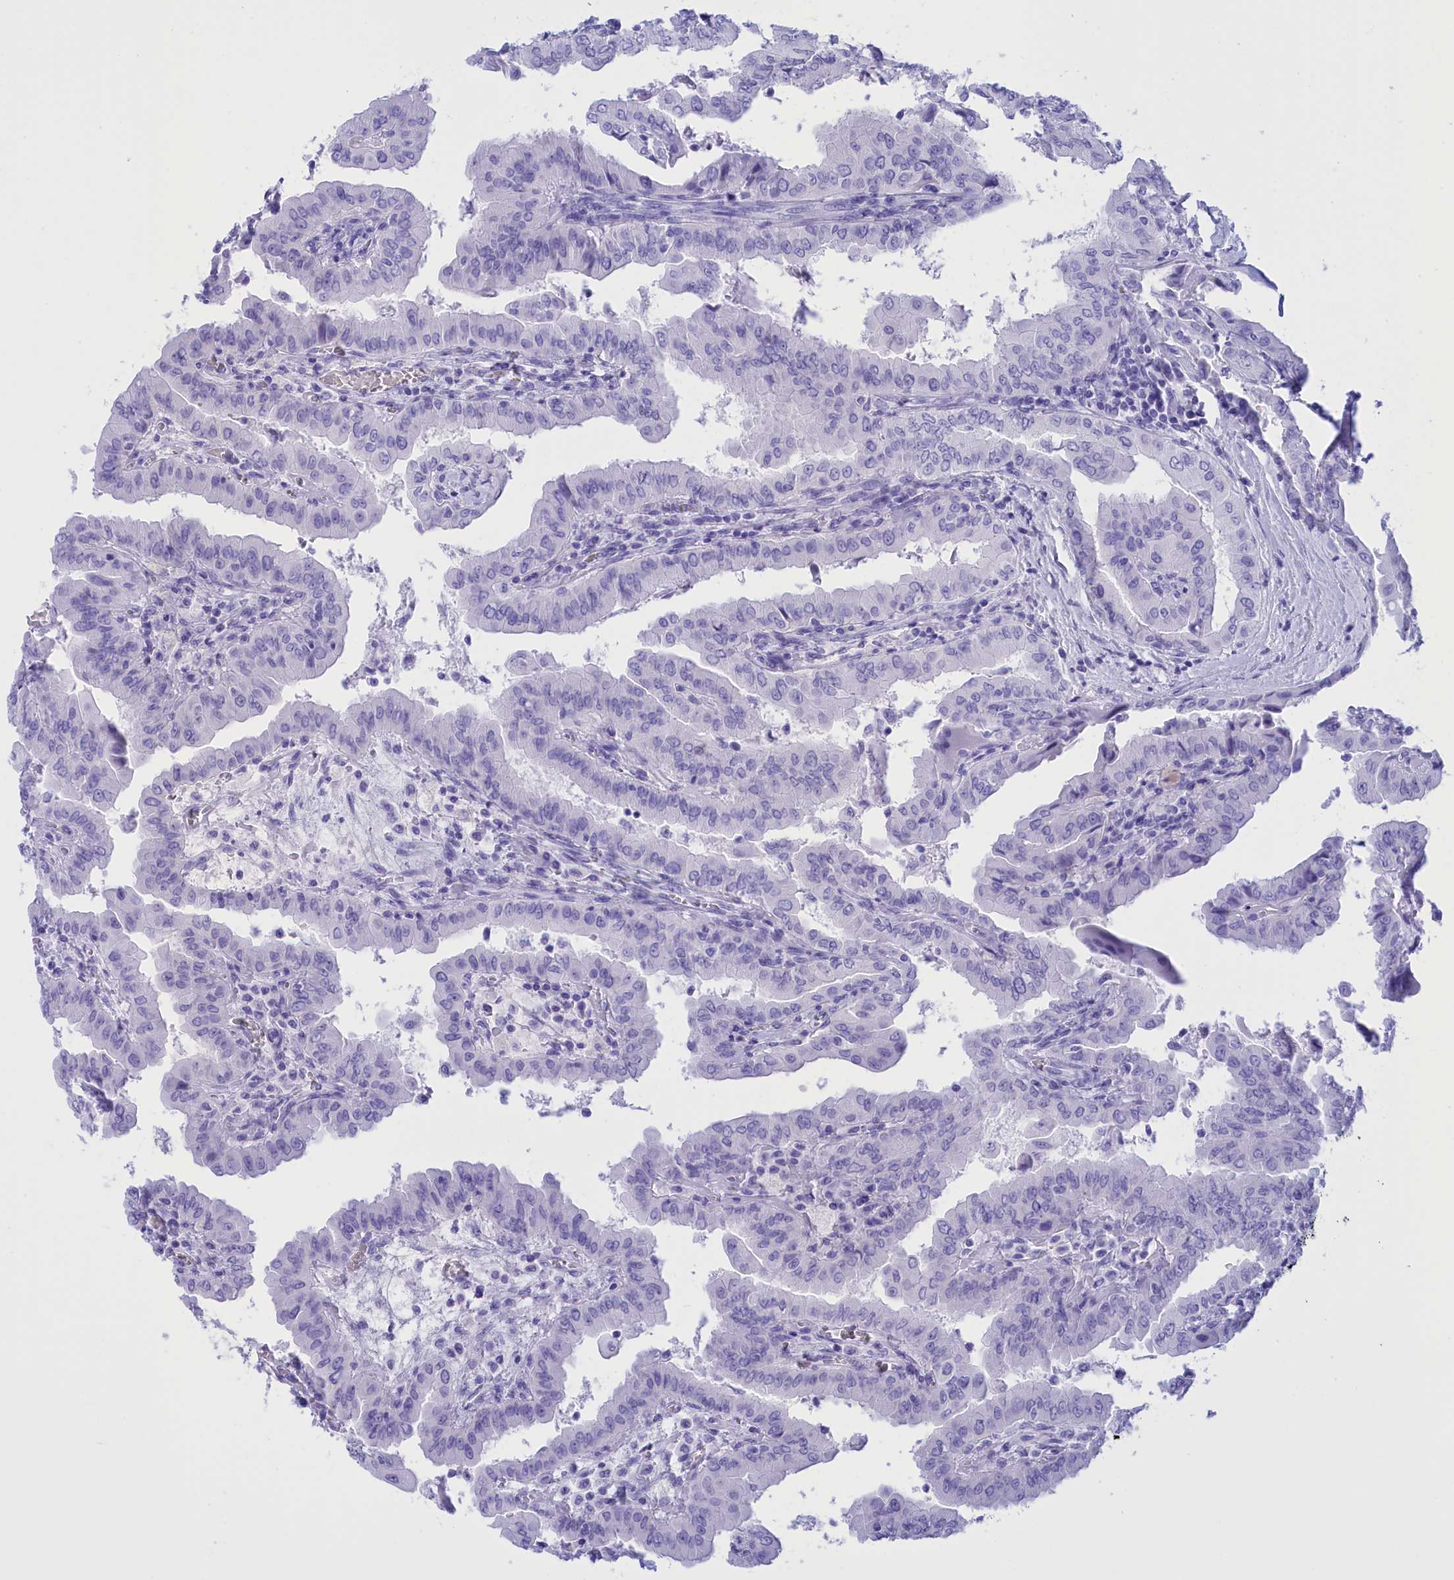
{"staining": {"intensity": "negative", "quantity": "none", "location": "none"}, "tissue": "thyroid cancer", "cell_type": "Tumor cells", "image_type": "cancer", "snomed": [{"axis": "morphology", "description": "Papillary adenocarcinoma, NOS"}, {"axis": "topography", "description": "Thyroid gland"}], "caption": "There is no significant positivity in tumor cells of thyroid cancer.", "gene": "BRI3", "patient": {"sex": "male", "age": 33}}